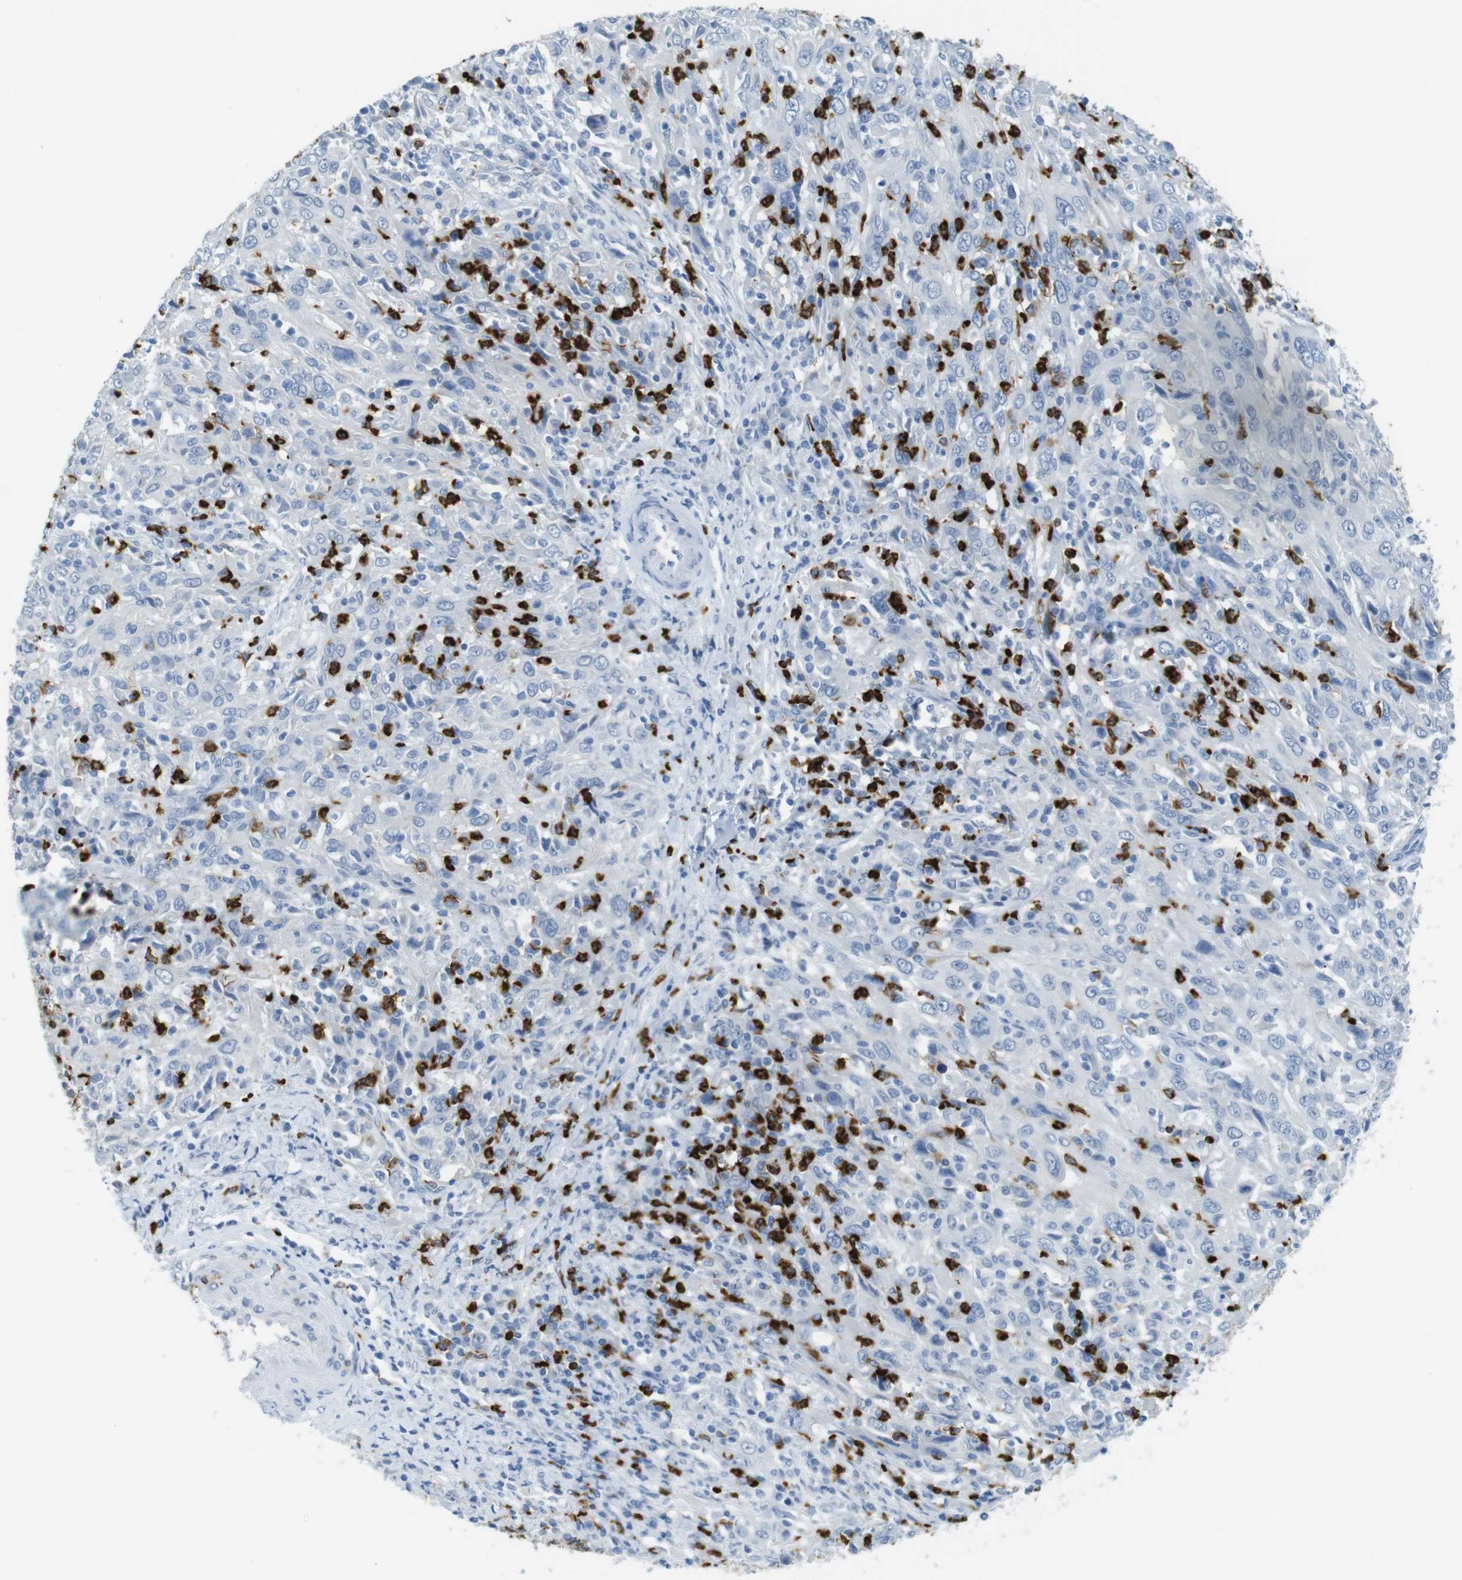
{"staining": {"intensity": "negative", "quantity": "none", "location": "none"}, "tissue": "cervical cancer", "cell_type": "Tumor cells", "image_type": "cancer", "snomed": [{"axis": "morphology", "description": "Squamous cell carcinoma, NOS"}, {"axis": "topography", "description": "Cervix"}], "caption": "DAB (3,3'-diaminobenzidine) immunohistochemical staining of squamous cell carcinoma (cervical) reveals no significant expression in tumor cells.", "gene": "MCEMP1", "patient": {"sex": "female", "age": 46}}